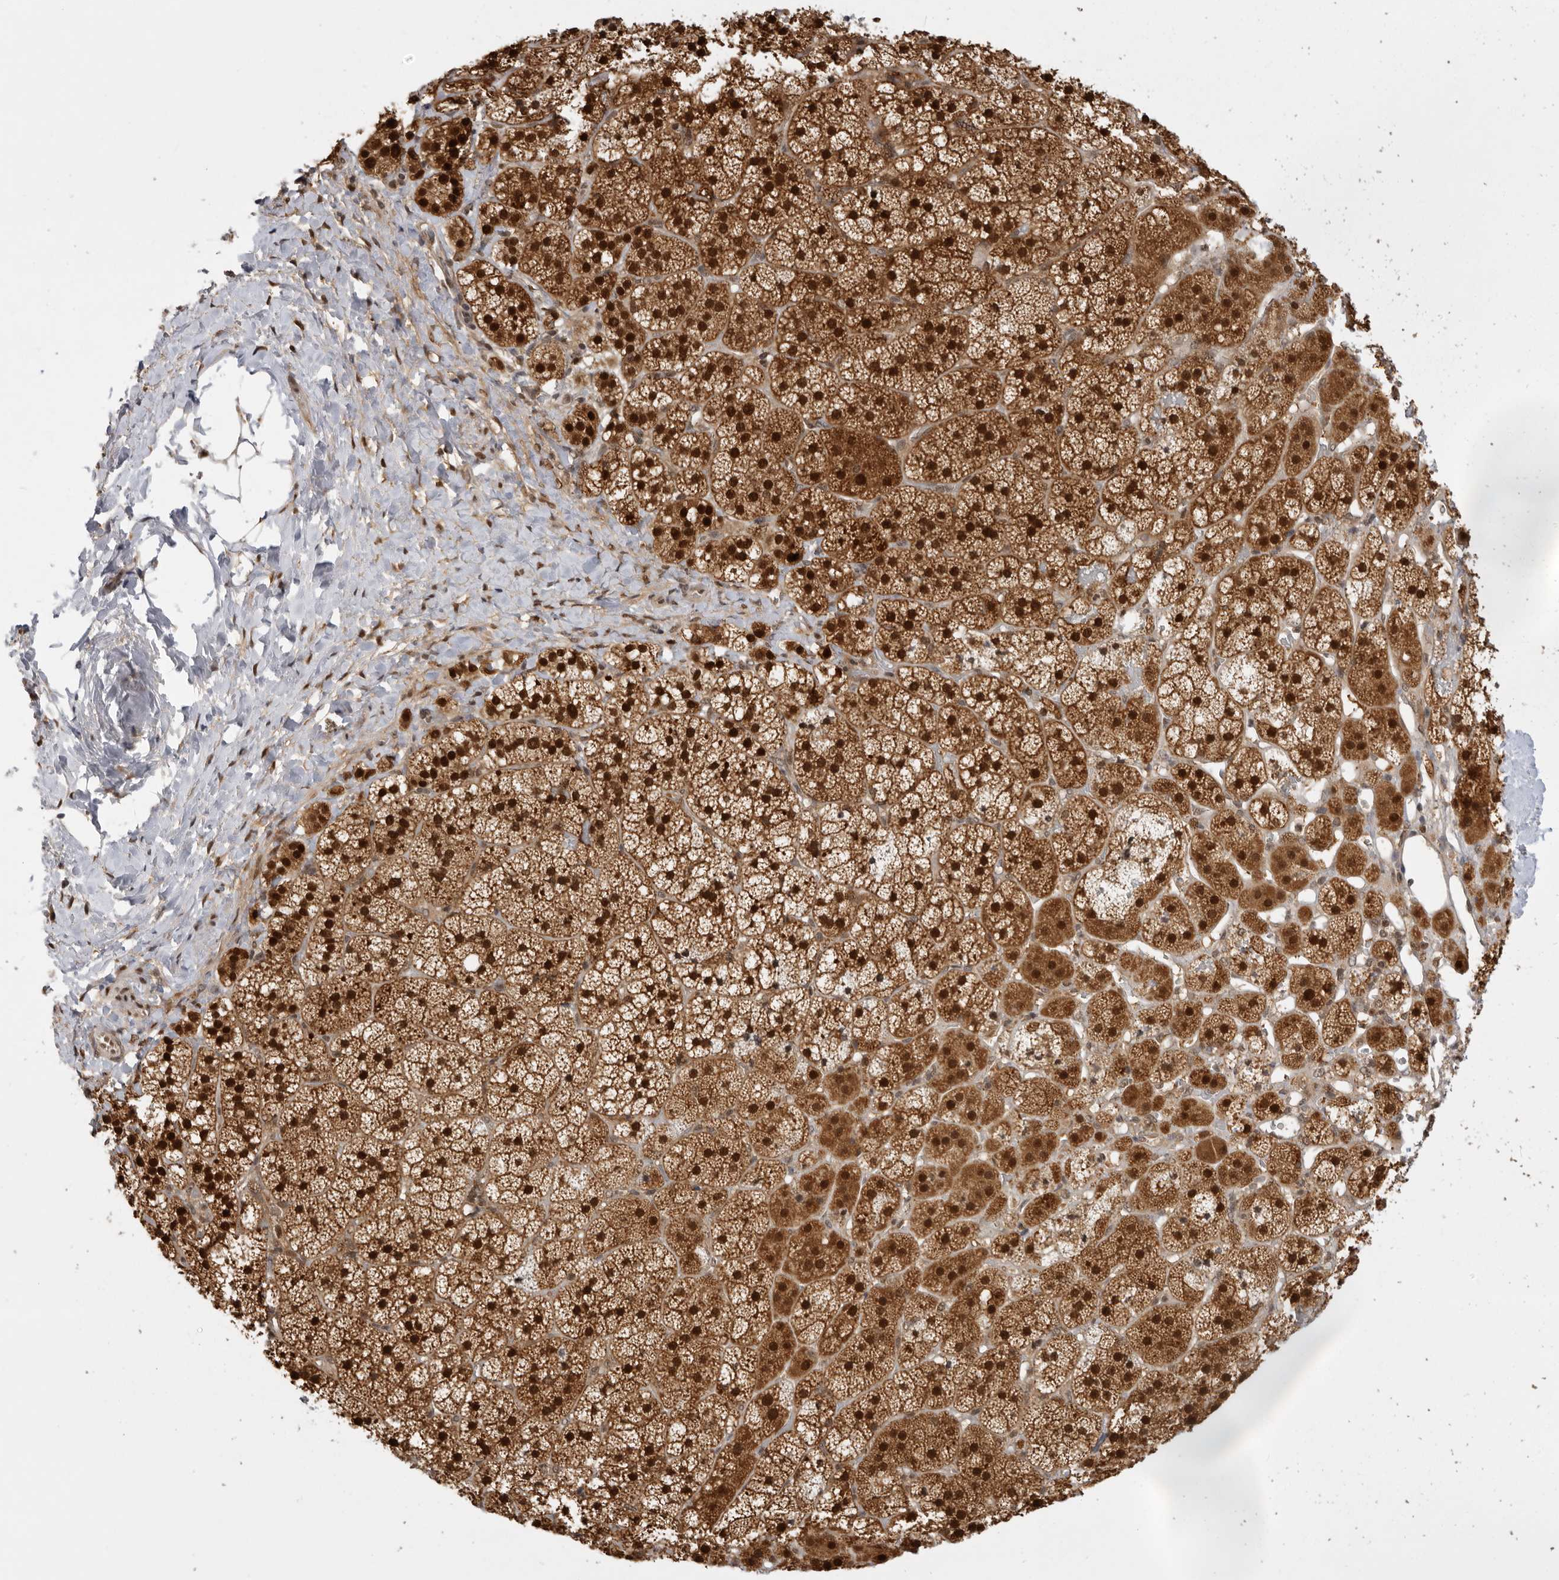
{"staining": {"intensity": "strong", "quantity": ">75%", "location": "cytoplasmic/membranous,nuclear"}, "tissue": "adrenal gland", "cell_type": "Glandular cells", "image_type": "normal", "snomed": [{"axis": "morphology", "description": "Normal tissue, NOS"}, {"axis": "topography", "description": "Adrenal gland"}], "caption": "Adrenal gland stained for a protein (brown) demonstrates strong cytoplasmic/membranous,nuclear positive positivity in about >75% of glandular cells.", "gene": "ADPRS", "patient": {"sex": "female", "age": 44}}